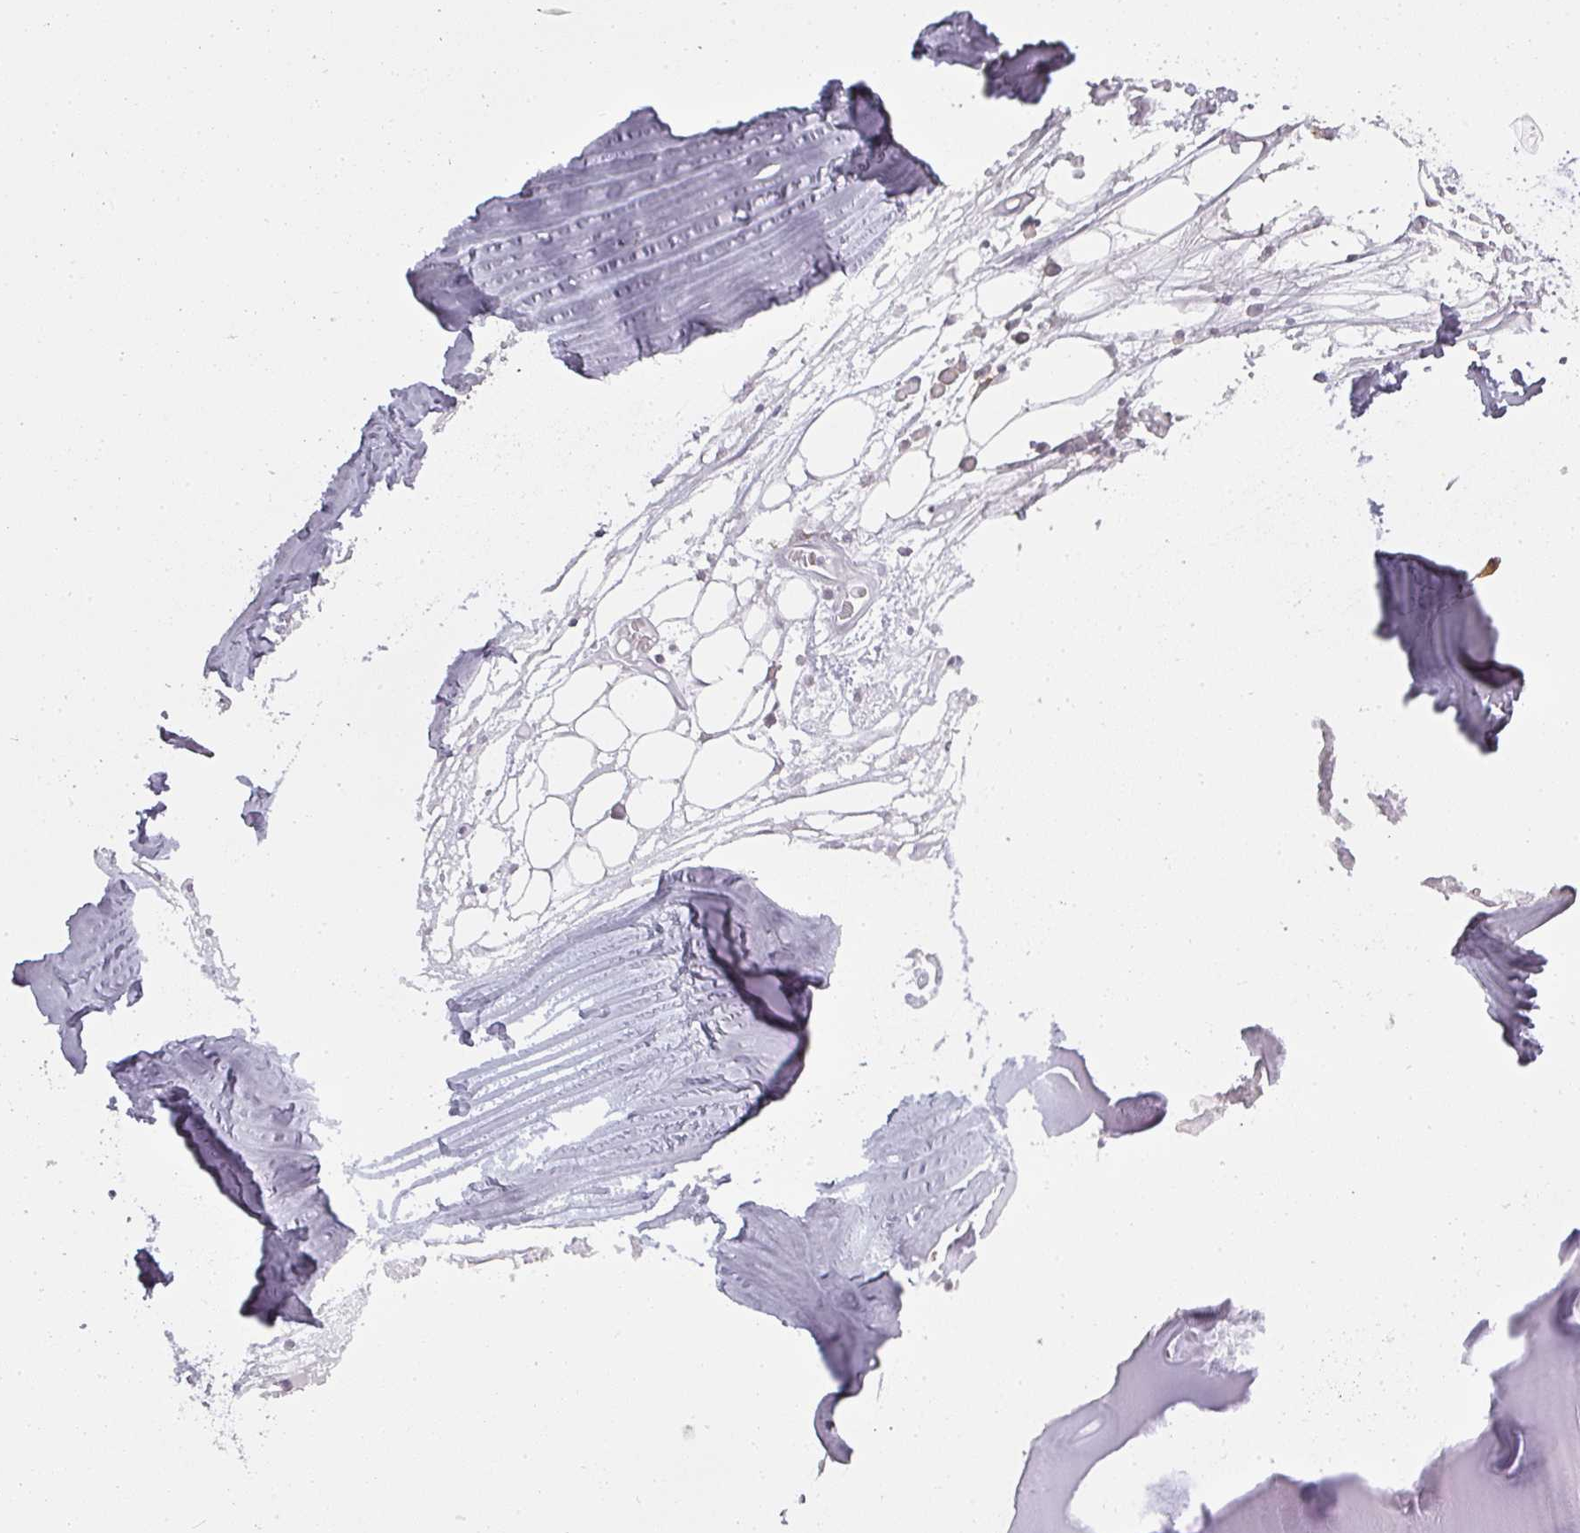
{"staining": {"intensity": "moderate", "quantity": "<25%", "location": "cytoplasmic/membranous"}, "tissue": "adipose tissue", "cell_type": "Adipocytes", "image_type": "normal", "snomed": [{"axis": "morphology", "description": "Normal tissue, NOS"}, {"axis": "topography", "description": "Cartilage tissue"}], "caption": "Adipose tissue stained for a protein (brown) reveals moderate cytoplasmic/membranous positive positivity in approximately <25% of adipocytes.", "gene": "PPP6R3", "patient": {"sex": "male", "age": 57}}